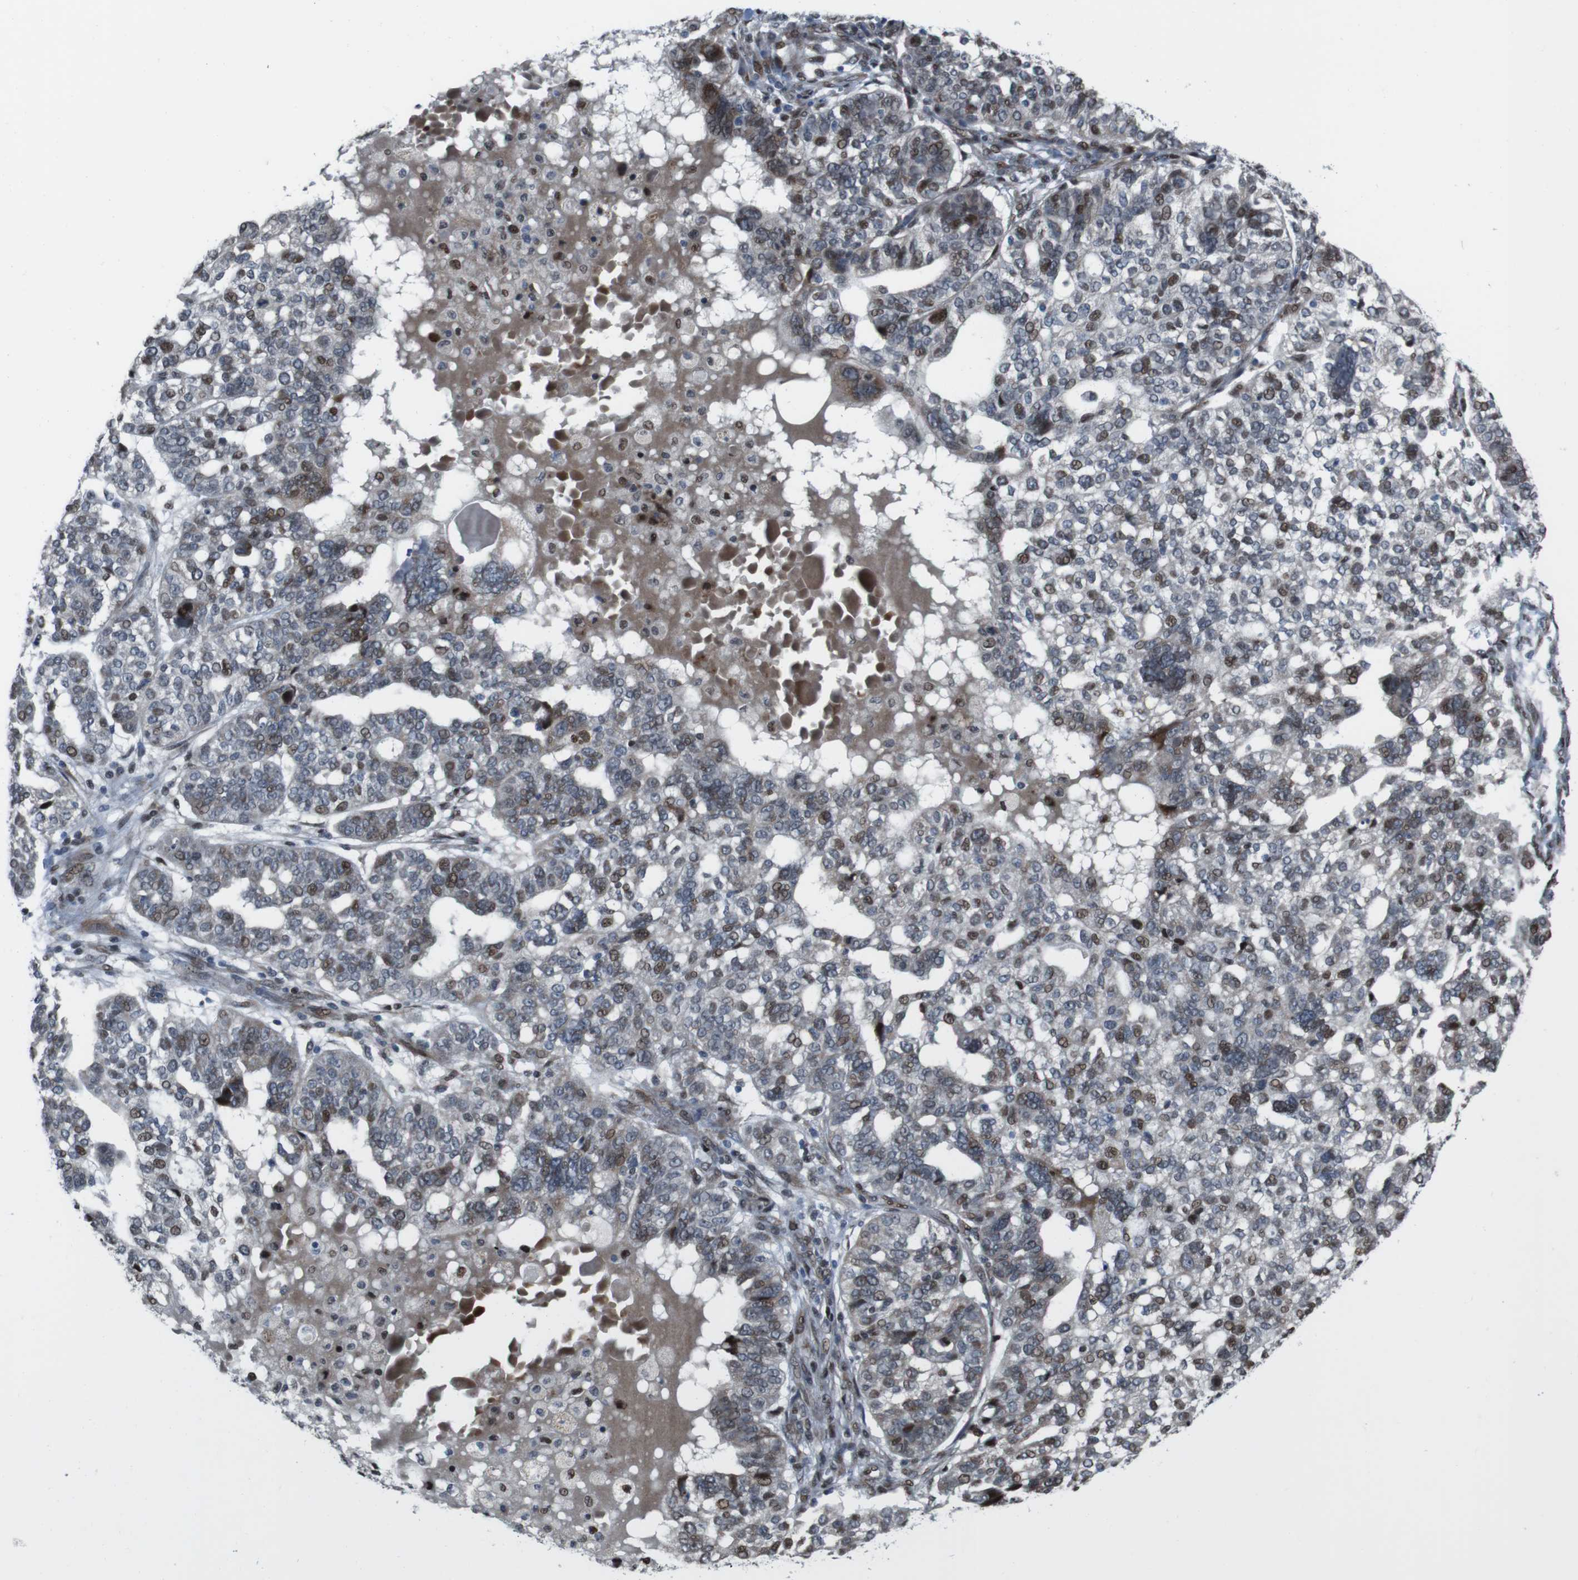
{"staining": {"intensity": "weak", "quantity": "25%-75%", "location": "nuclear"}, "tissue": "ovarian cancer", "cell_type": "Tumor cells", "image_type": "cancer", "snomed": [{"axis": "morphology", "description": "Cystadenocarcinoma, serous, NOS"}, {"axis": "topography", "description": "Ovary"}], "caption": "This is an image of IHC staining of ovarian serous cystadenocarcinoma, which shows weak positivity in the nuclear of tumor cells.", "gene": "PBRM1", "patient": {"sex": "female", "age": 59}}